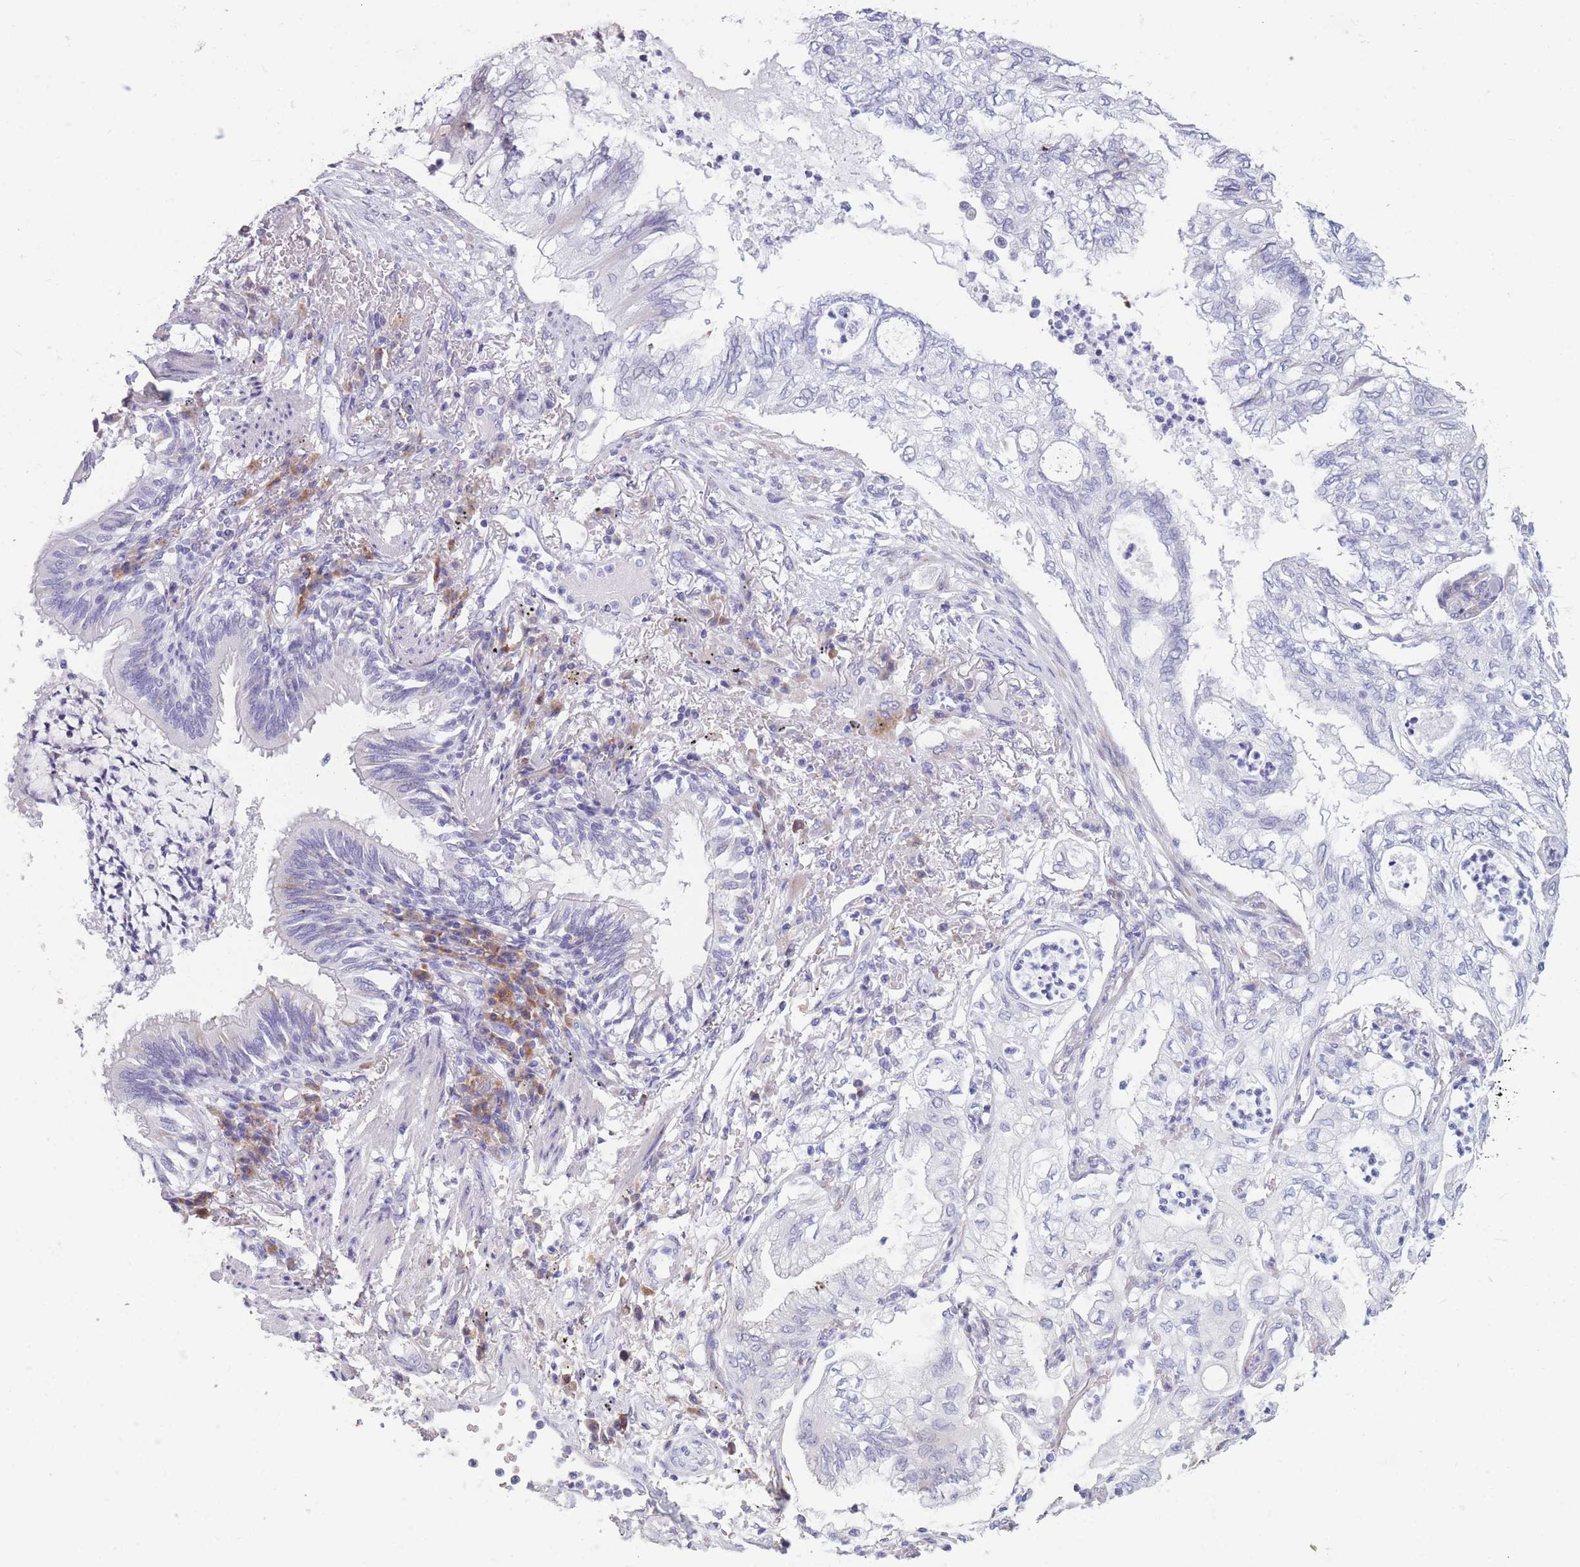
{"staining": {"intensity": "negative", "quantity": "none", "location": "none"}, "tissue": "lung cancer", "cell_type": "Tumor cells", "image_type": "cancer", "snomed": [{"axis": "morphology", "description": "Adenocarcinoma, NOS"}, {"axis": "topography", "description": "Lung"}], "caption": "Tumor cells are negative for brown protein staining in lung adenocarcinoma. (Brightfield microscopy of DAB IHC at high magnification).", "gene": "COL27A1", "patient": {"sex": "female", "age": 70}}